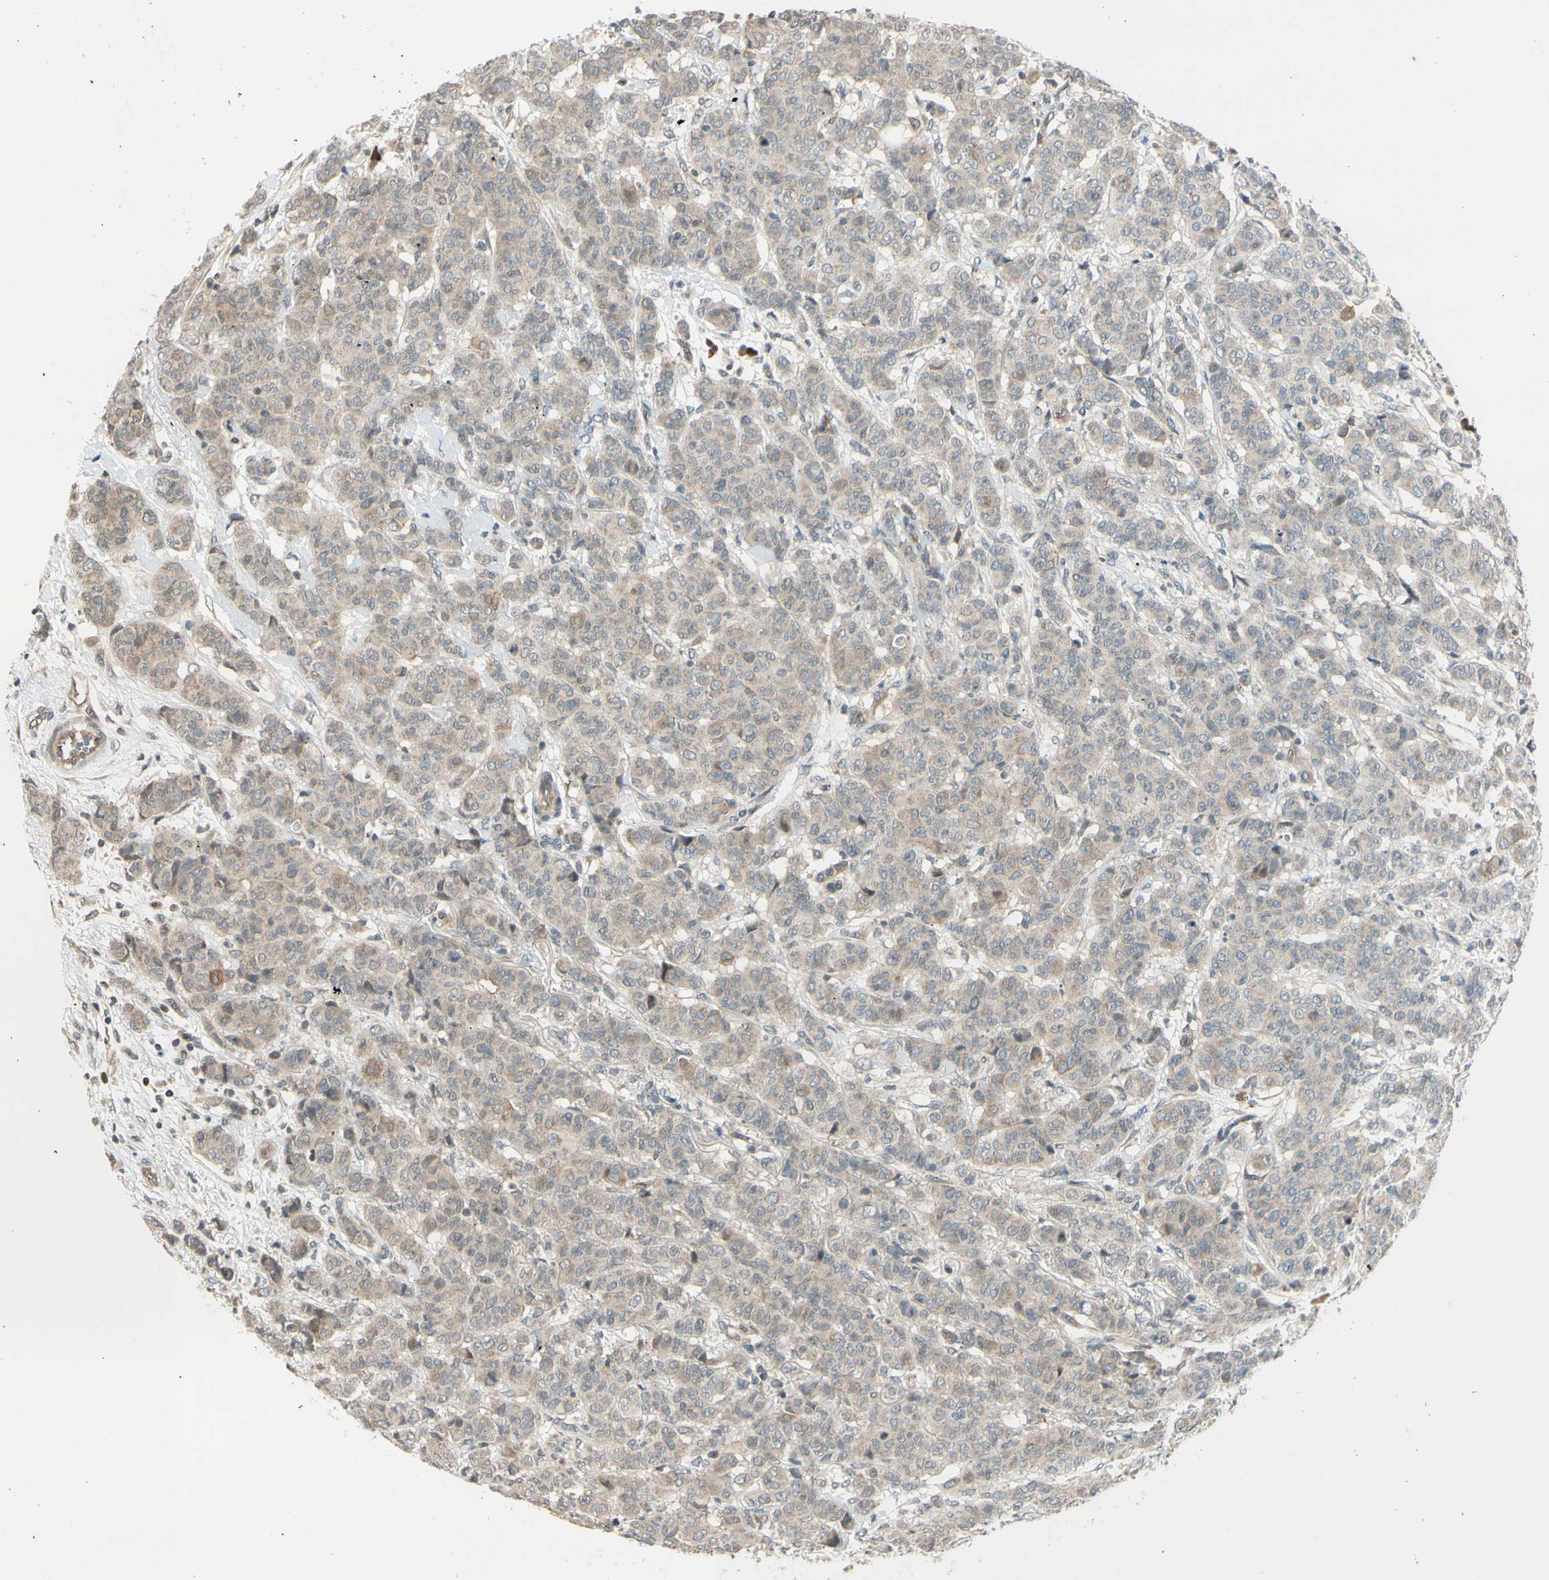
{"staining": {"intensity": "weak", "quantity": ">75%", "location": "cytoplasmic/membranous"}, "tissue": "breast cancer", "cell_type": "Tumor cells", "image_type": "cancer", "snomed": [{"axis": "morphology", "description": "Duct carcinoma"}, {"axis": "topography", "description": "Breast"}], "caption": "IHC of human breast intraductal carcinoma exhibits low levels of weak cytoplasmic/membranous staining in approximately >75% of tumor cells.", "gene": "FGF10", "patient": {"sex": "female", "age": 40}}